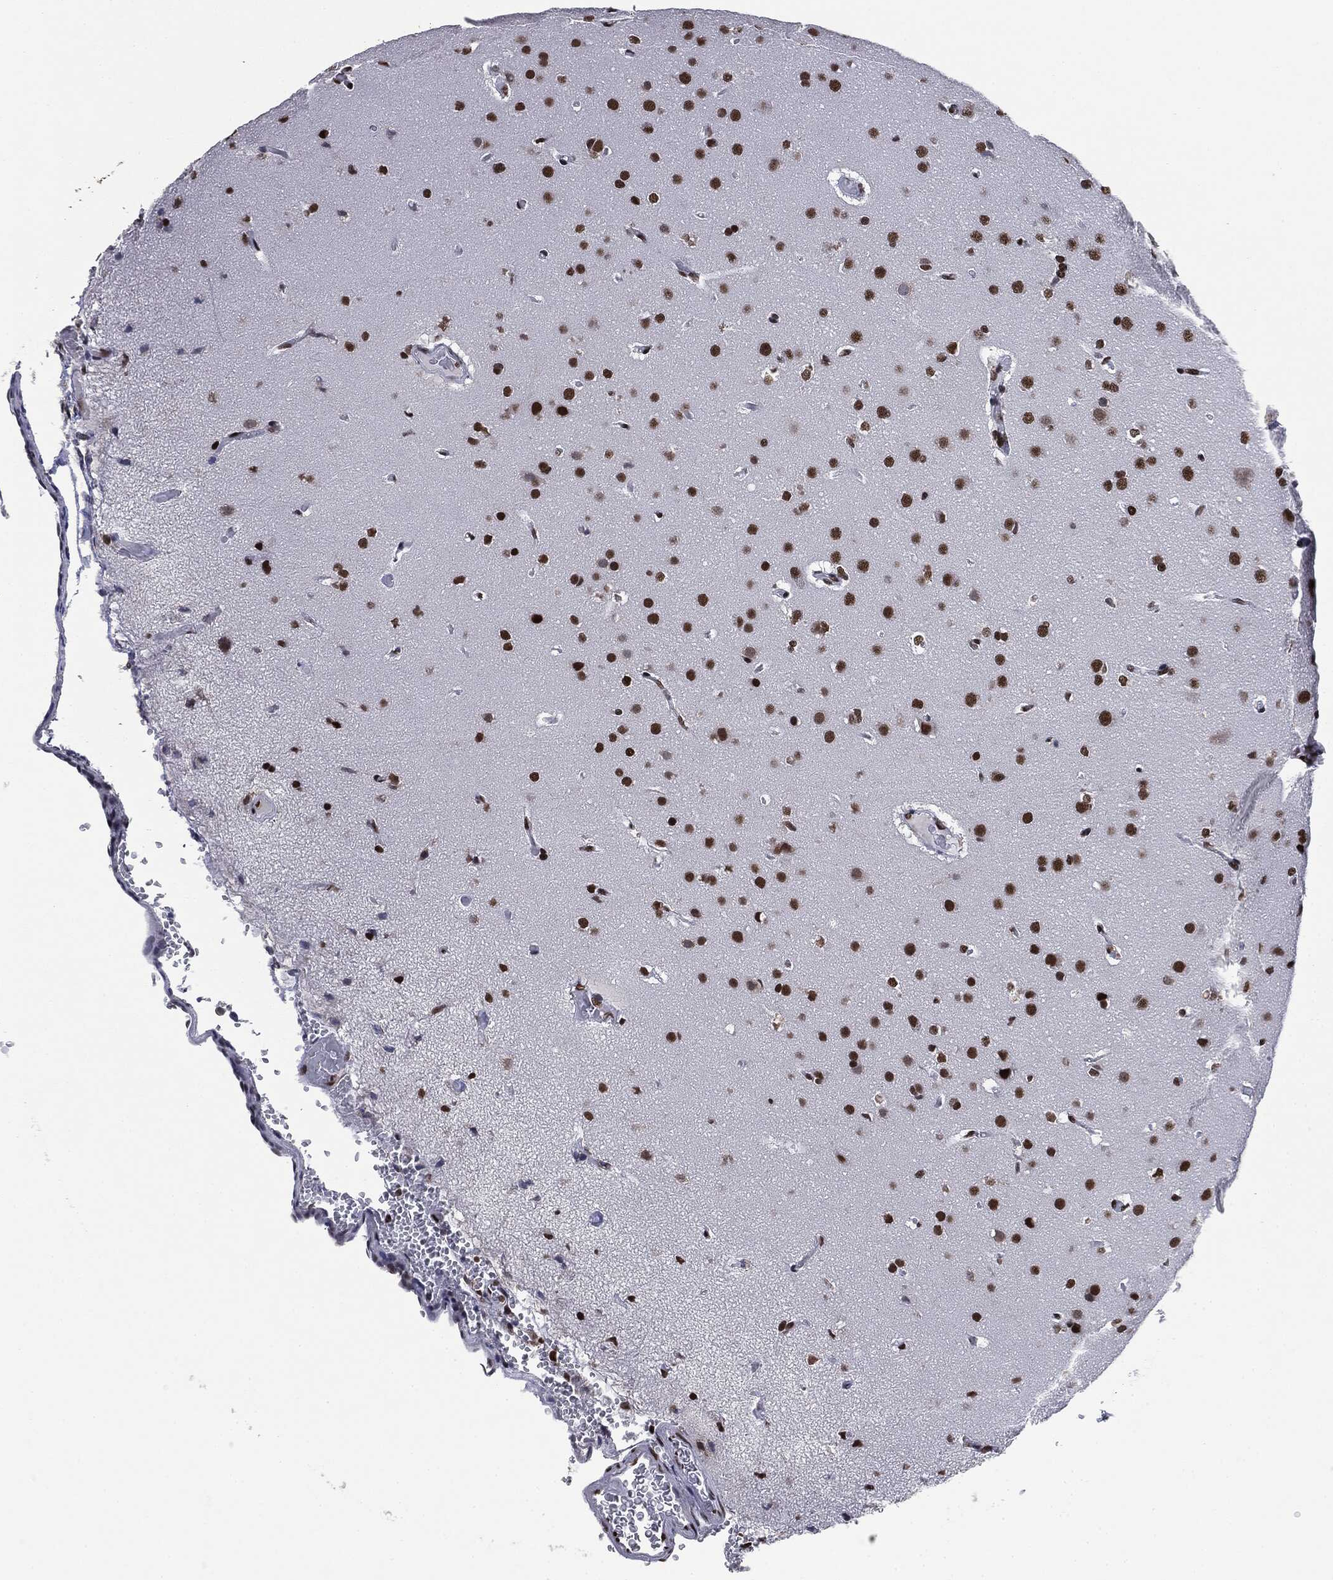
{"staining": {"intensity": "strong", "quantity": ">75%", "location": "nuclear"}, "tissue": "glioma", "cell_type": "Tumor cells", "image_type": "cancer", "snomed": [{"axis": "morphology", "description": "Glioma, malignant, NOS"}, {"axis": "topography", "description": "Cerebral cortex"}], "caption": "Strong nuclear protein positivity is seen in approximately >75% of tumor cells in glioma. The protein is stained brown, and the nuclei are stained in blue (DAB (3,3'-diaminobenzidine) IHC with brightfield microscopy, high magnification).", "gene": "MSH2", "patient": {"sex": "male", "age": 58}}